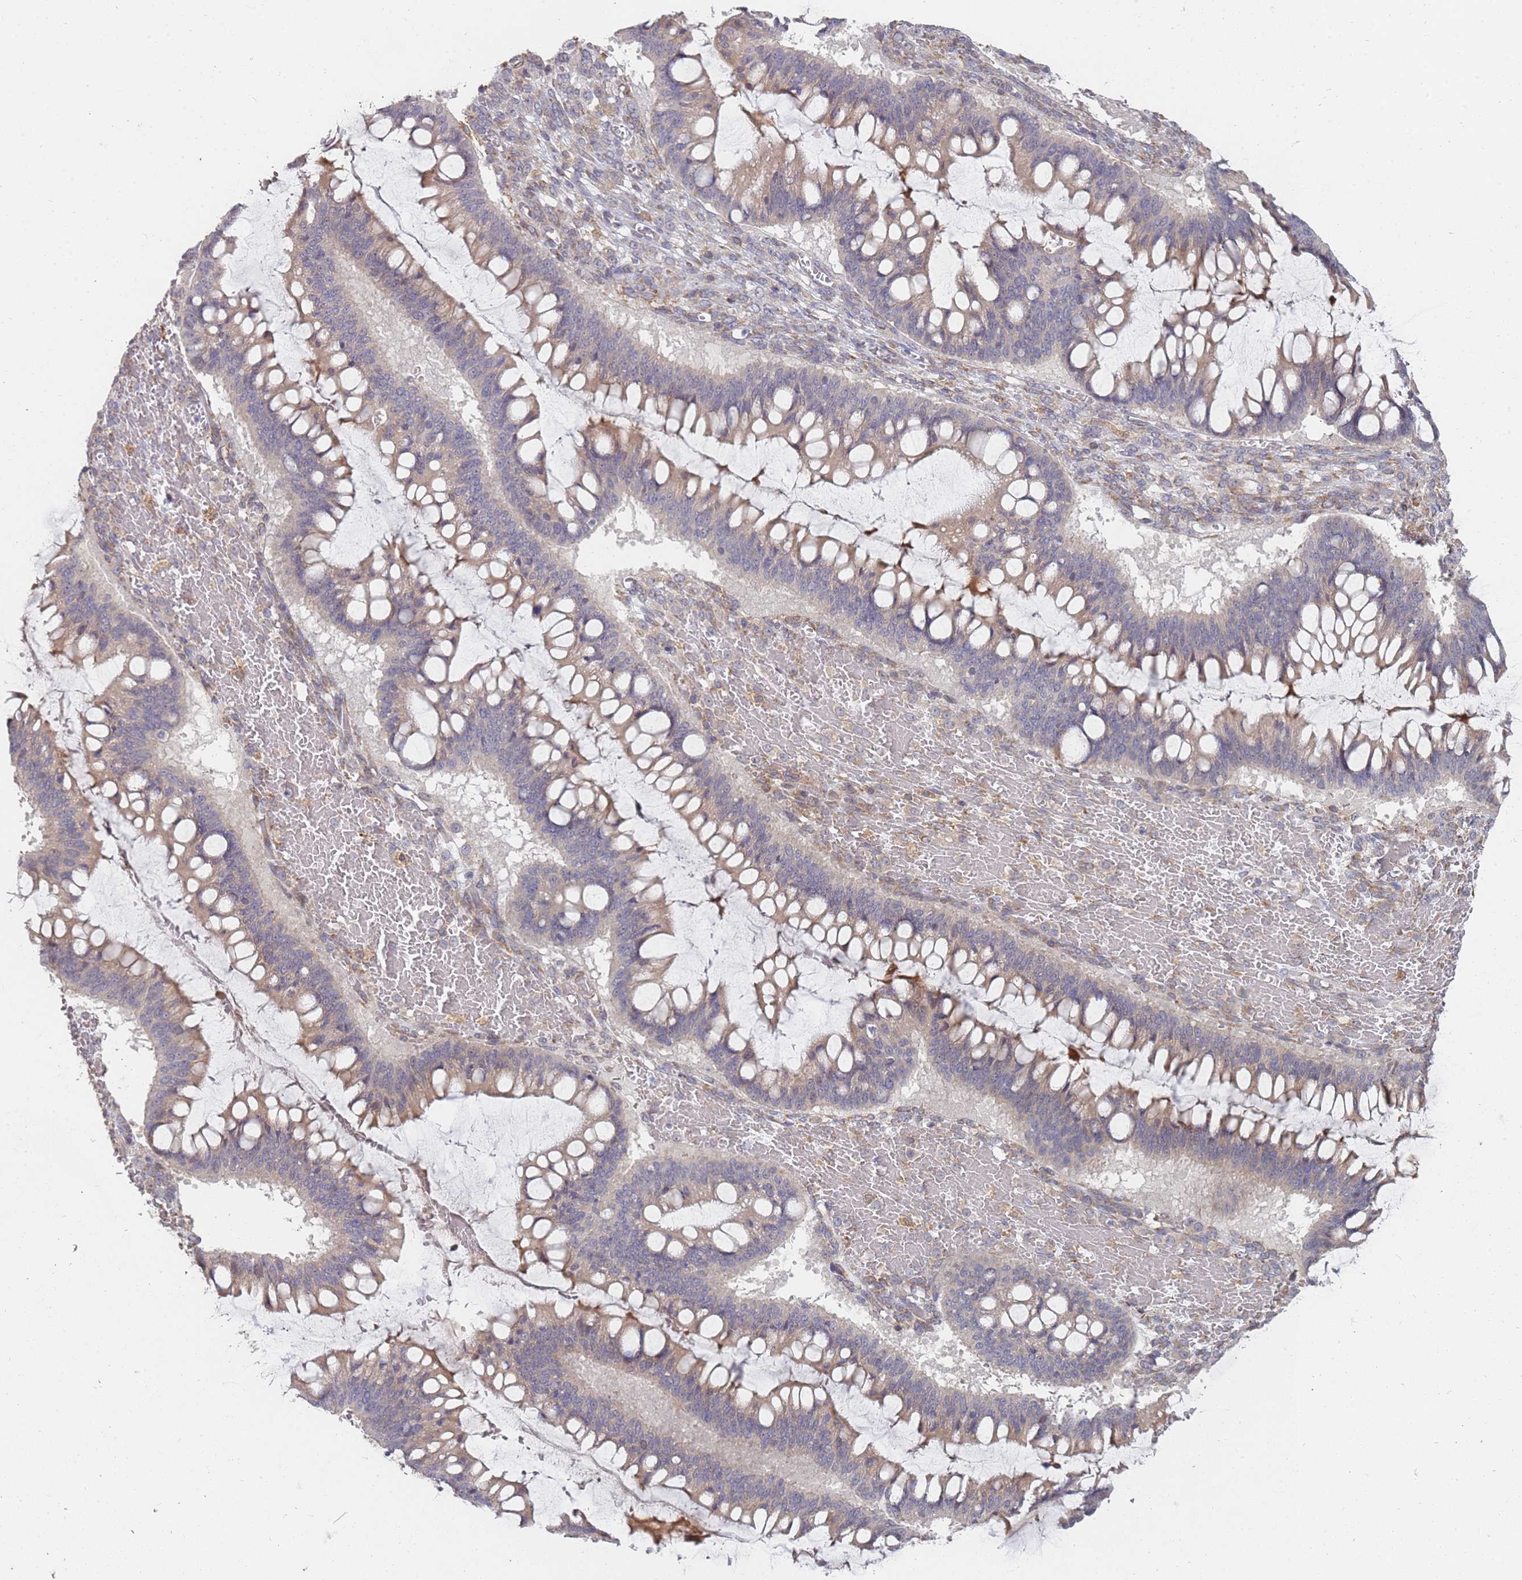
{"staining": {"intensity": "weak", "quantity": "25%-75%", "location": "cytoplasmic/membranous"}, "tissue": "ovarian cancer", "cell_type": "Tumor cells", "image_type": "cancer", "snomed": [{"axis": "morphology", "description": "Cystadenocarcinoma, mucinous, NOS"}, {"axis": "topography", "description": "Ovary"}], "caption": "The micrograph reveals staining of ovarian mucinous cystadenocarcinoma, revealing weak cytoplasmic/membranous protein staining (brown color) within tumor cells.", "gene": "VRK2", "patient": {"sex": "female", "age": 73}}